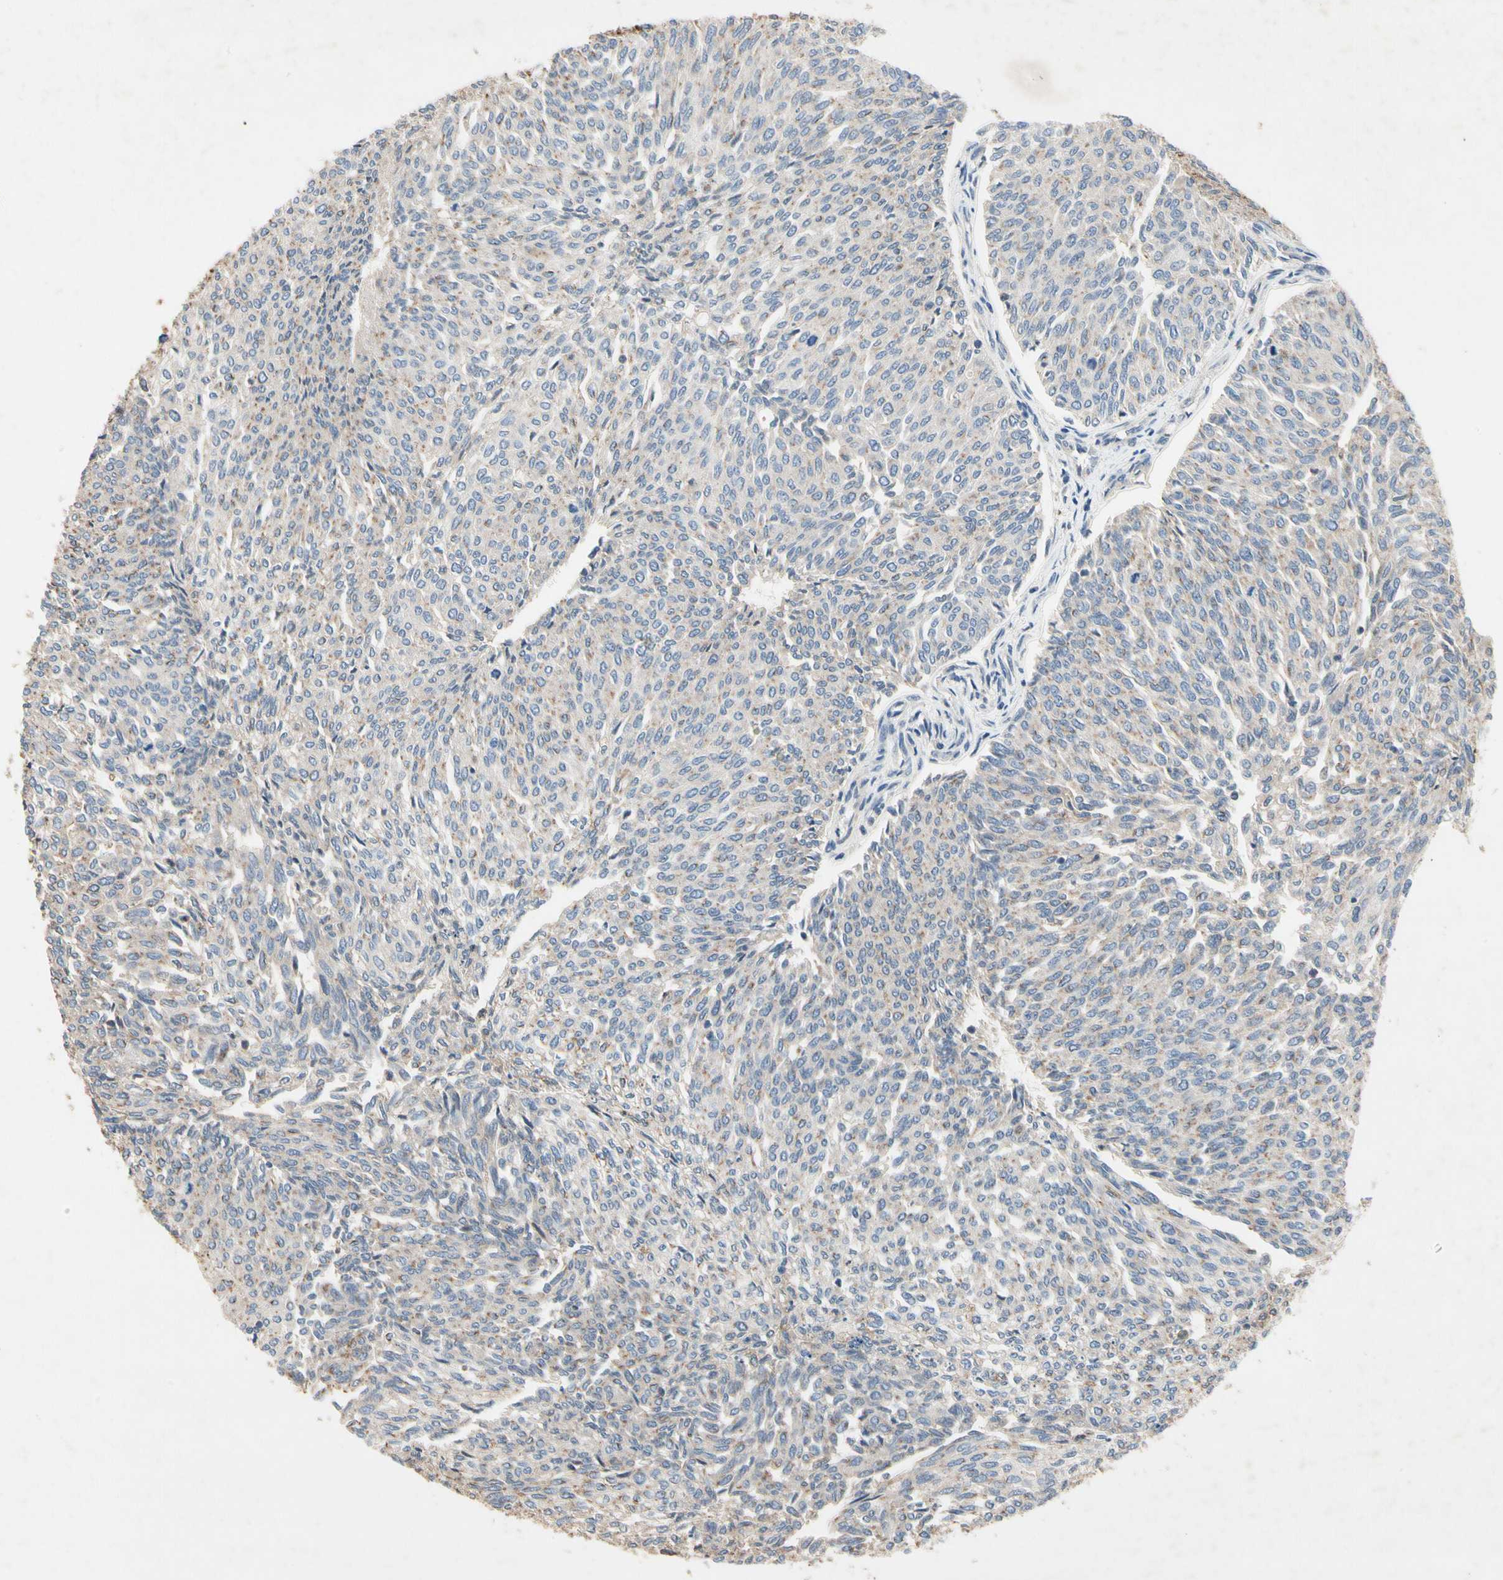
{"staining": {"intensity": "moderate", "quantity": "<25%", "location": "cytoplasmic/membranous"}, "tissue": "urothelial cancer", "cell_type": "Tumor cells", "image_type": "cancer", "snomed": [{"axis": "morphology", "description": "Urothelial carcinoma, Low grade"}, {"axis": "topography", "description": "Urinary bladder"}], "caption": "A high-resolution micrograph shows IHC staining of urothelial cancer, which shows moderate cytoplasmic/membranous staining in approximately <25% of tumor cells.", "gene": "CRTAC1", "patient": {"sex": "female", "age": 79}}